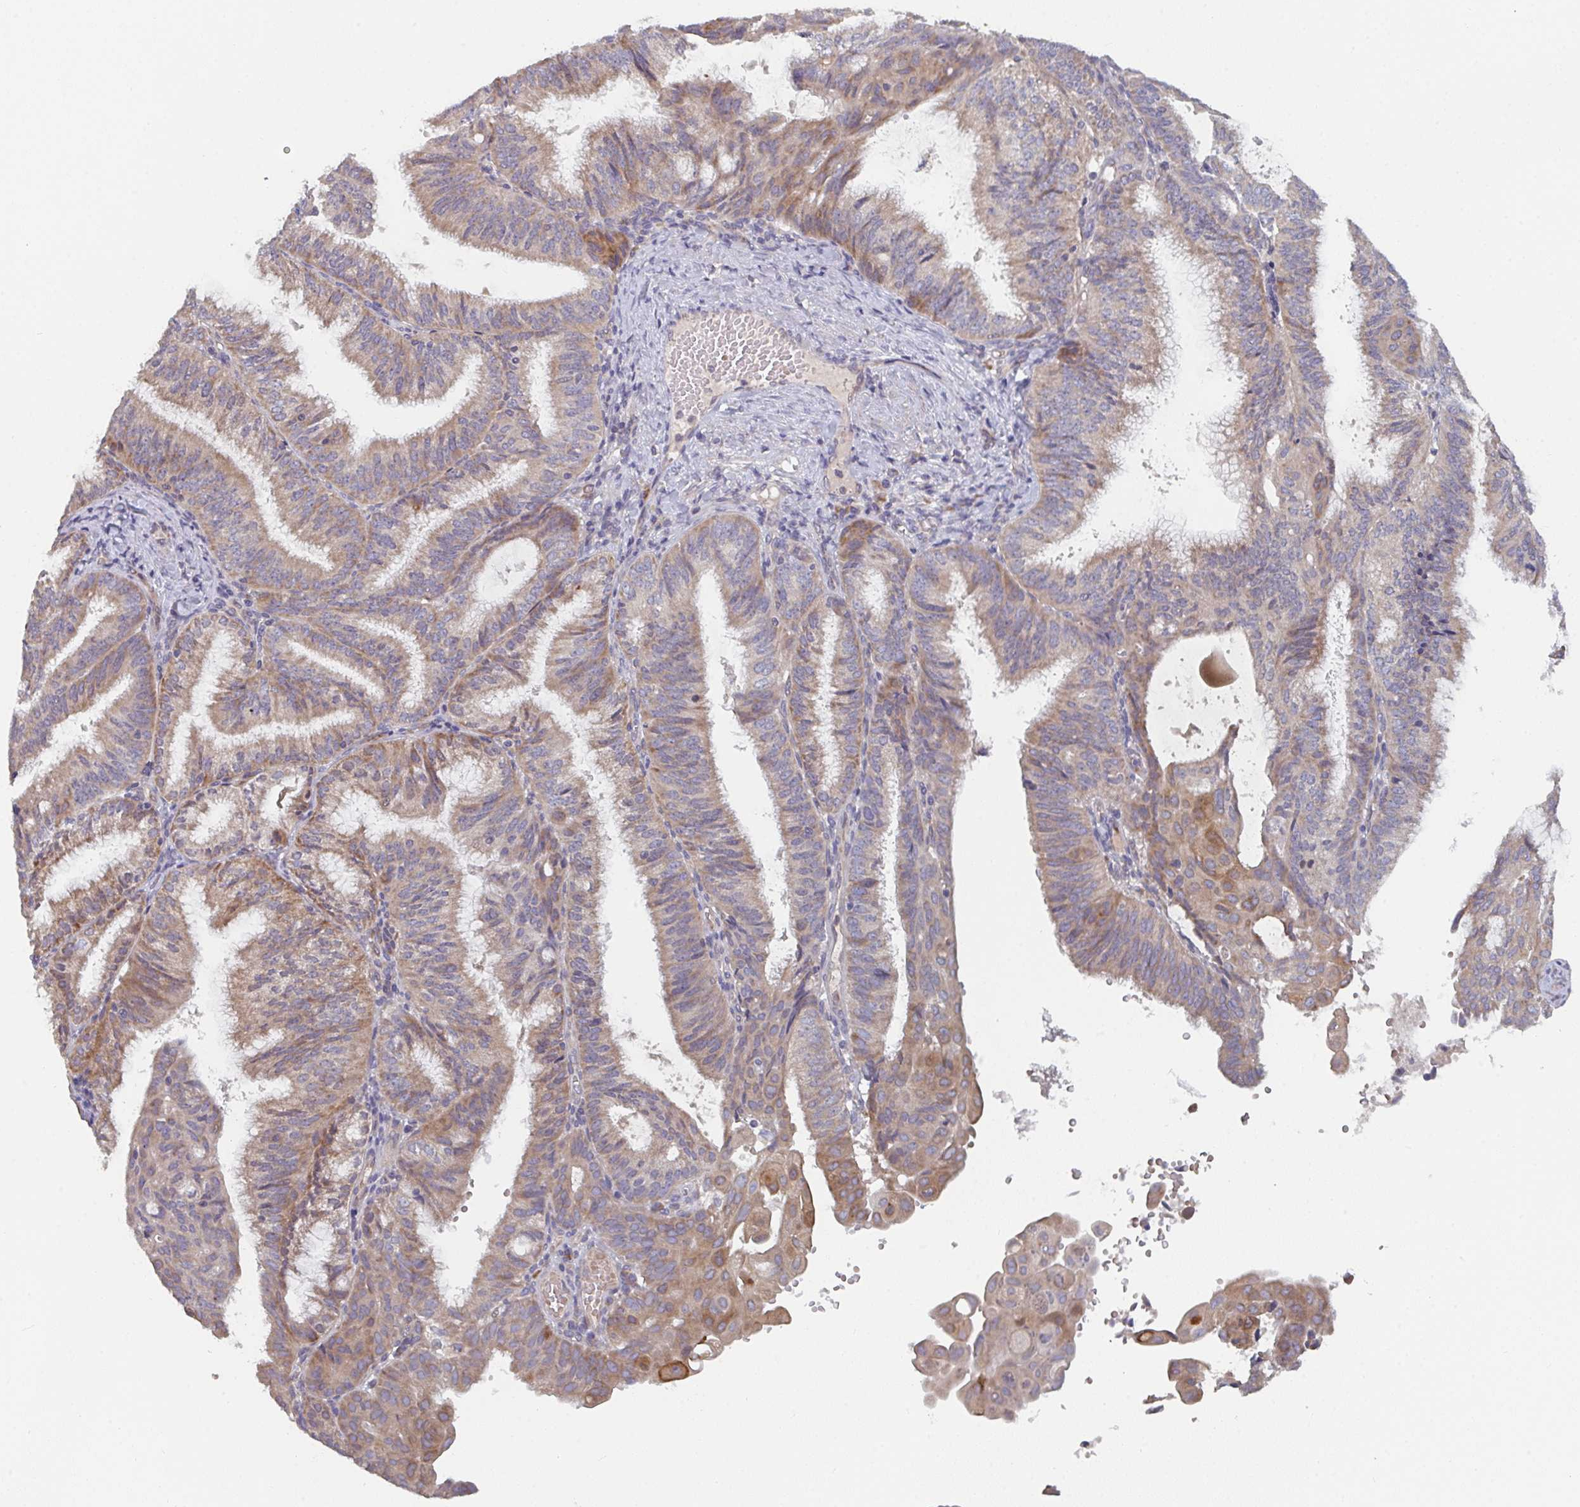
{"staining": {"intensity": "moderate", "quantity": "25%-75%", "location": "cytoplasmic/membranous"}, "tissue": "endometrial cancer", "cell_type": "Tumor cells", "image_type": "cancer", "snomed": [{"axis": "morphology", "description": "Adenocarcinoma, NOS"}, {"axis": "topography", "description": "Endometrium"}], "caption": "Immunohistochemical staining of human adenocarcinoma (endometrial) reveals medium levels of moderate cytoplasmic/membranous positivity in about 25%-75% of tumor cells.", "gene": "ELOVL1", "patient": {"sex": "female", "age": 49}}